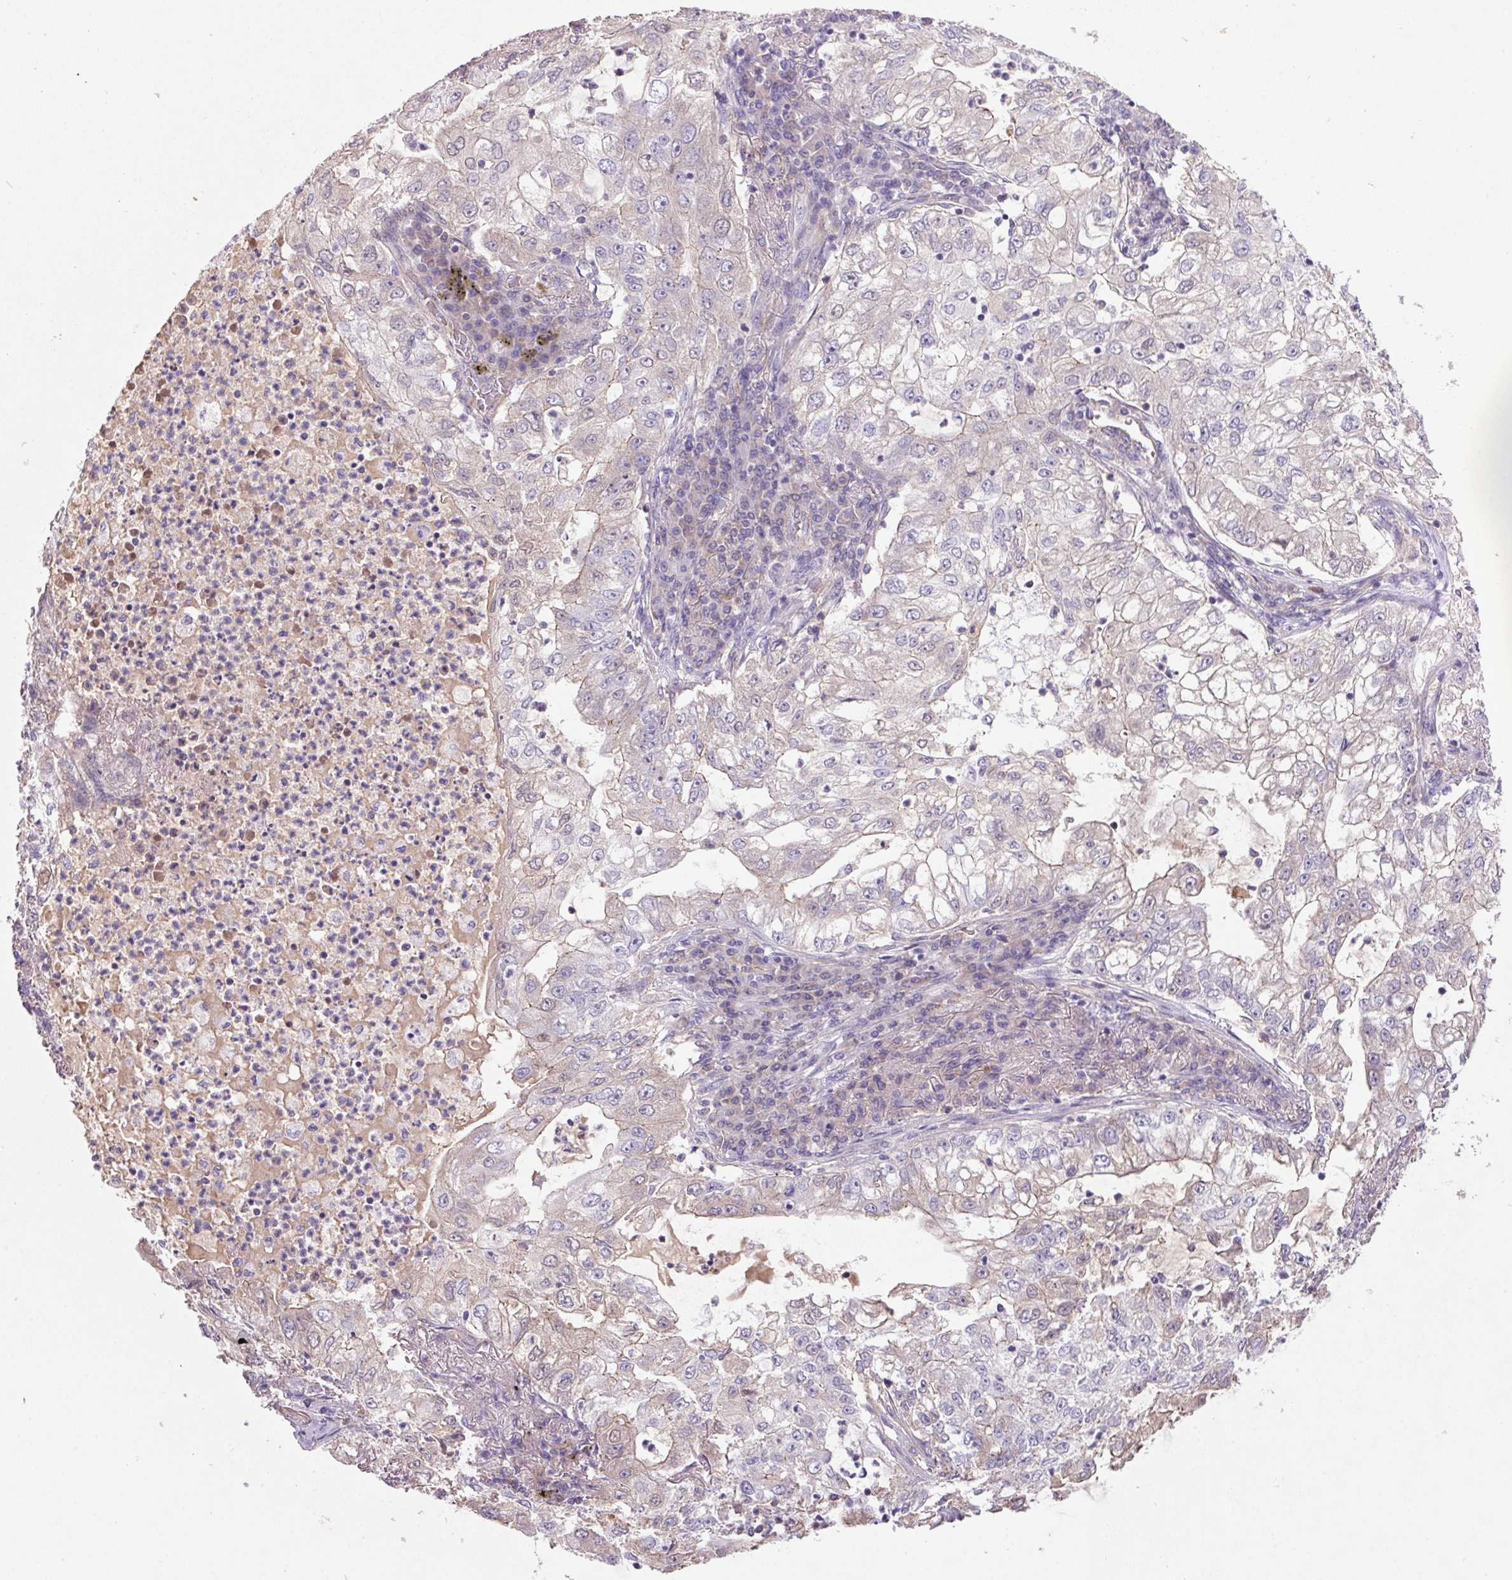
{"staining": {"intensity": "negative", "quantity": "none", "location": "none"}, "tissue": "lung cancer", "cell_type": "Tumor cells", "image_type": "cancer", "snomed": [{"axis": "morphology", "description": "Adenocarcinoma, NOS"}, {"axis": "topography", "description": "Lung"}], "caption": "An image of human lung adenocarcinoma is negative for staining in tumor cells. Brightfield microscopy of immunohistochemistry stained with DAB (3,3'-diaminobenzidine) (brown) and hematoxylin (blue), captured at high magnification.", "gene": "APOC4", "patient": {"sex": "female", "age": 73}}